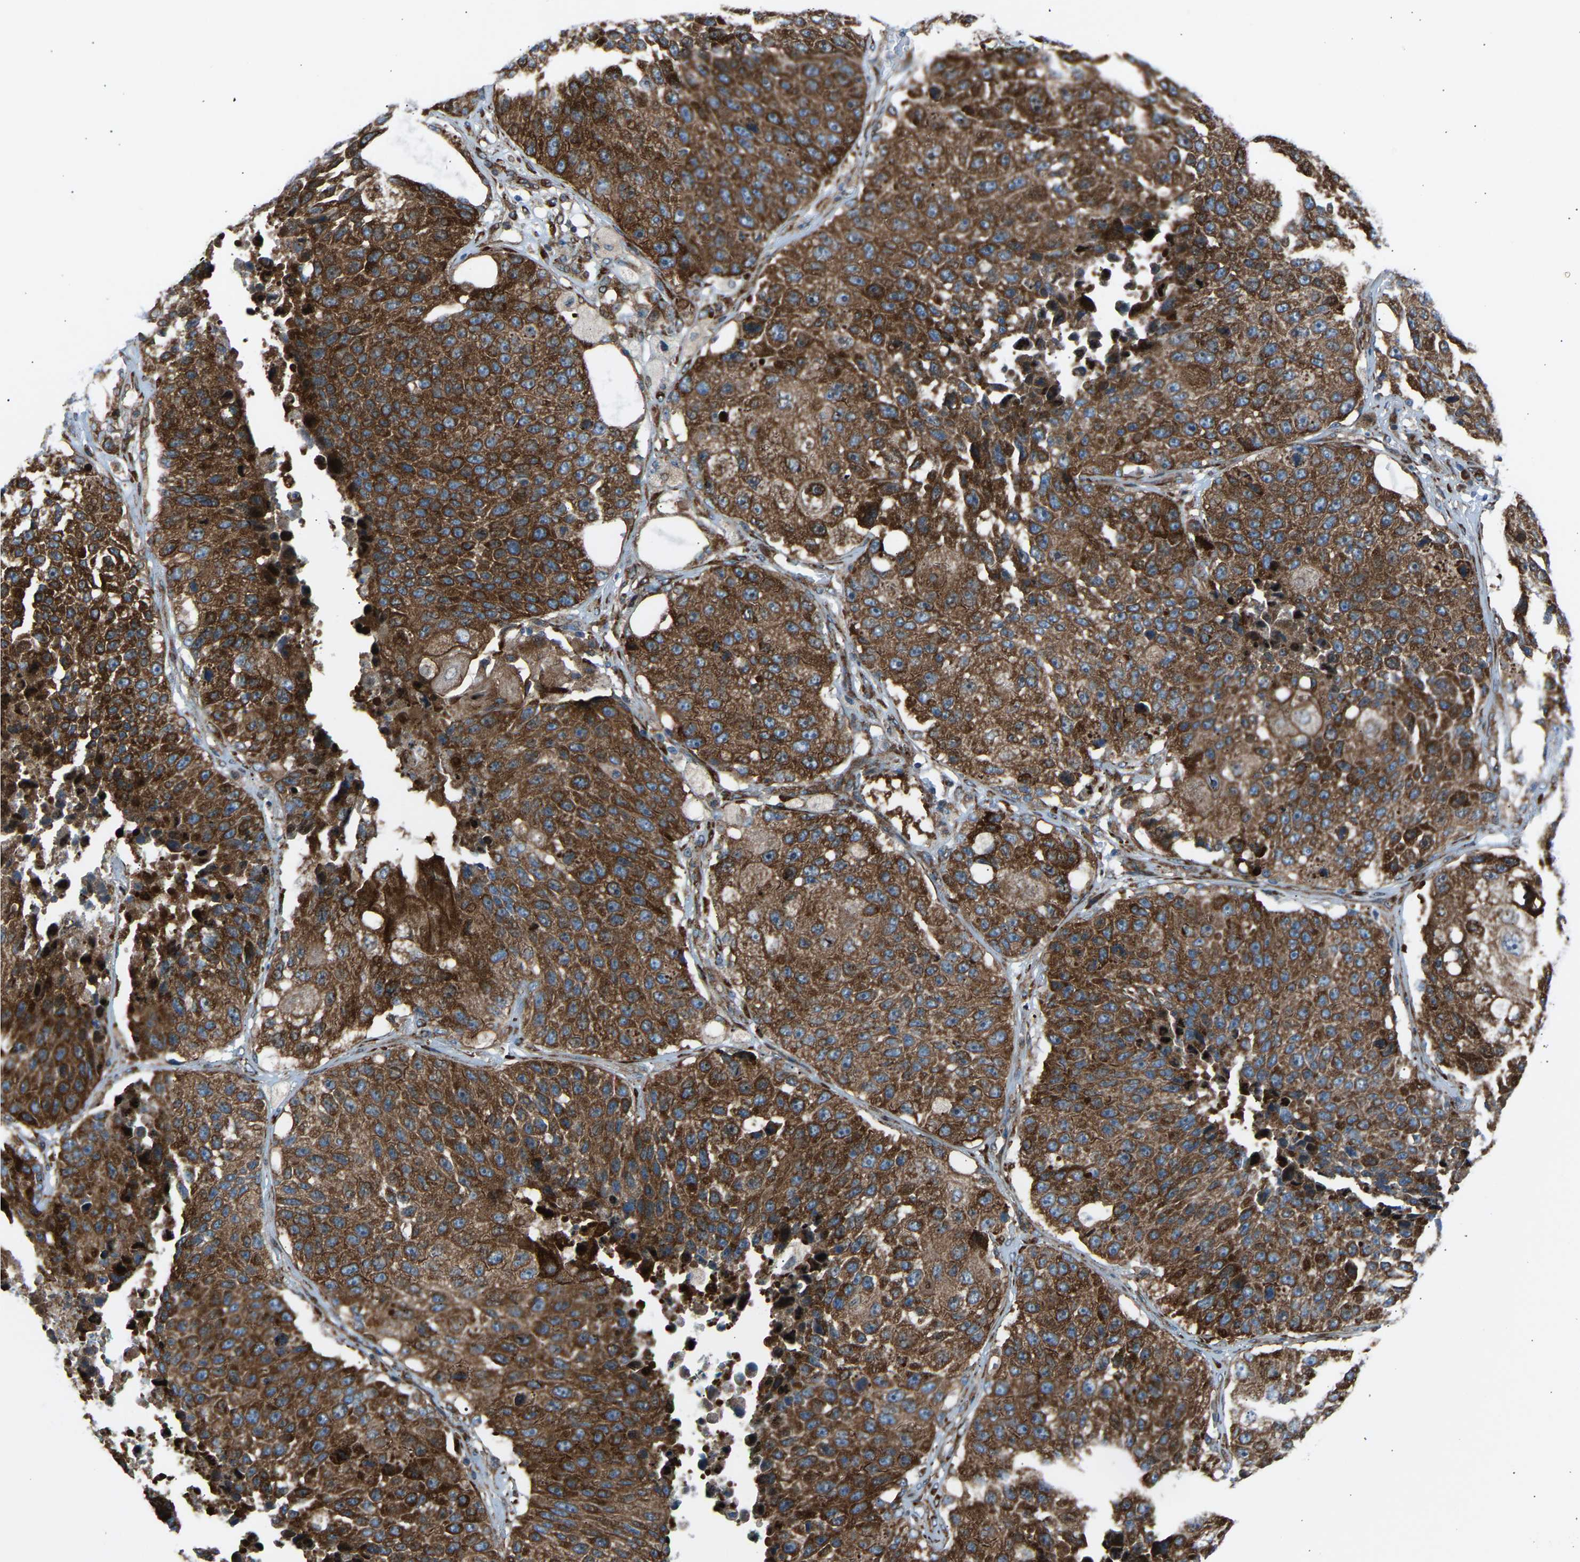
{"staining": {"intensity": "strong", "quantity": ">75%", "location": "cytoplasmic/membranous"}, "tissue": "lung cancer", "cell_type": "Tumor cells", "image_type": "cancer", "snomed": [{"axis": "morphology", "description": "Squamous cell carcinoma, NOS"}, {"axis": "topography", "description": "Lung"}], "caption": "Lung cancer (squamous cell carcinoma) stained with a brown dye displays strong cytoplasmic/membranous positive expression in approximately >75% of tumor cells.", "gene": "VPS41", "patient": {"sex": "male", "age": 61}}